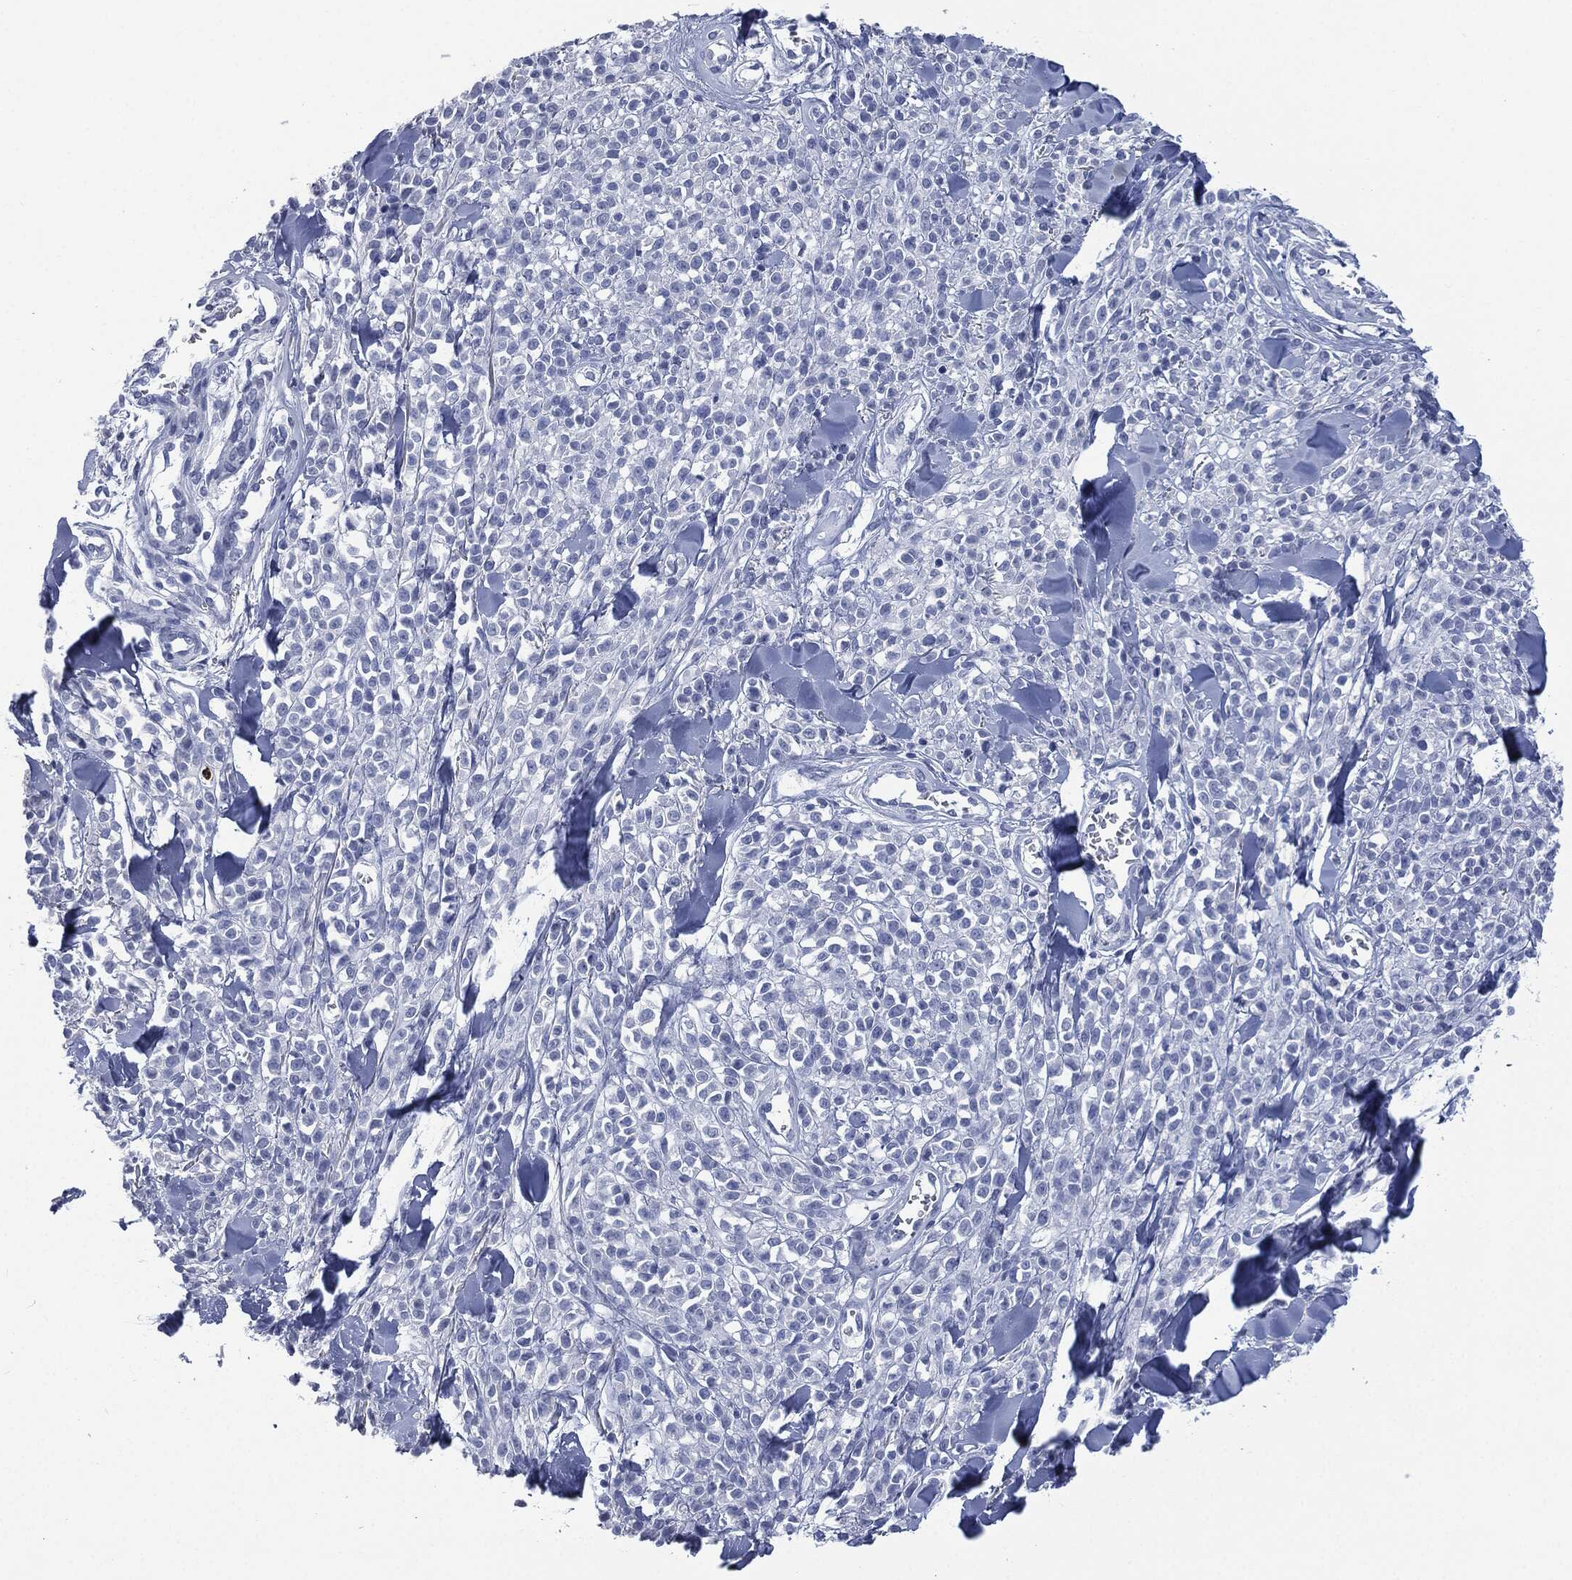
{"staining": {"intensity": "negative", "quantity": "none", "location": "none"}, "tissue": "melanoma", "cell_type": "Tumor cells", "image_type": "cancer", "snomed": [{"axis": "morphology", "description": "Malignant melanoma, NOS"}, {"axis": "topography", "description": "Skin"}, {"axis": "topography", "description": "Skin of trunk"}], "caption": "An immunohistochemistry (IHC) image of malignant melanoma is shown. There is no staining in tumor cells of malignant melanoma.", "gene": "CEACAM8", "patient": {"sex": "male", "age": 74}}